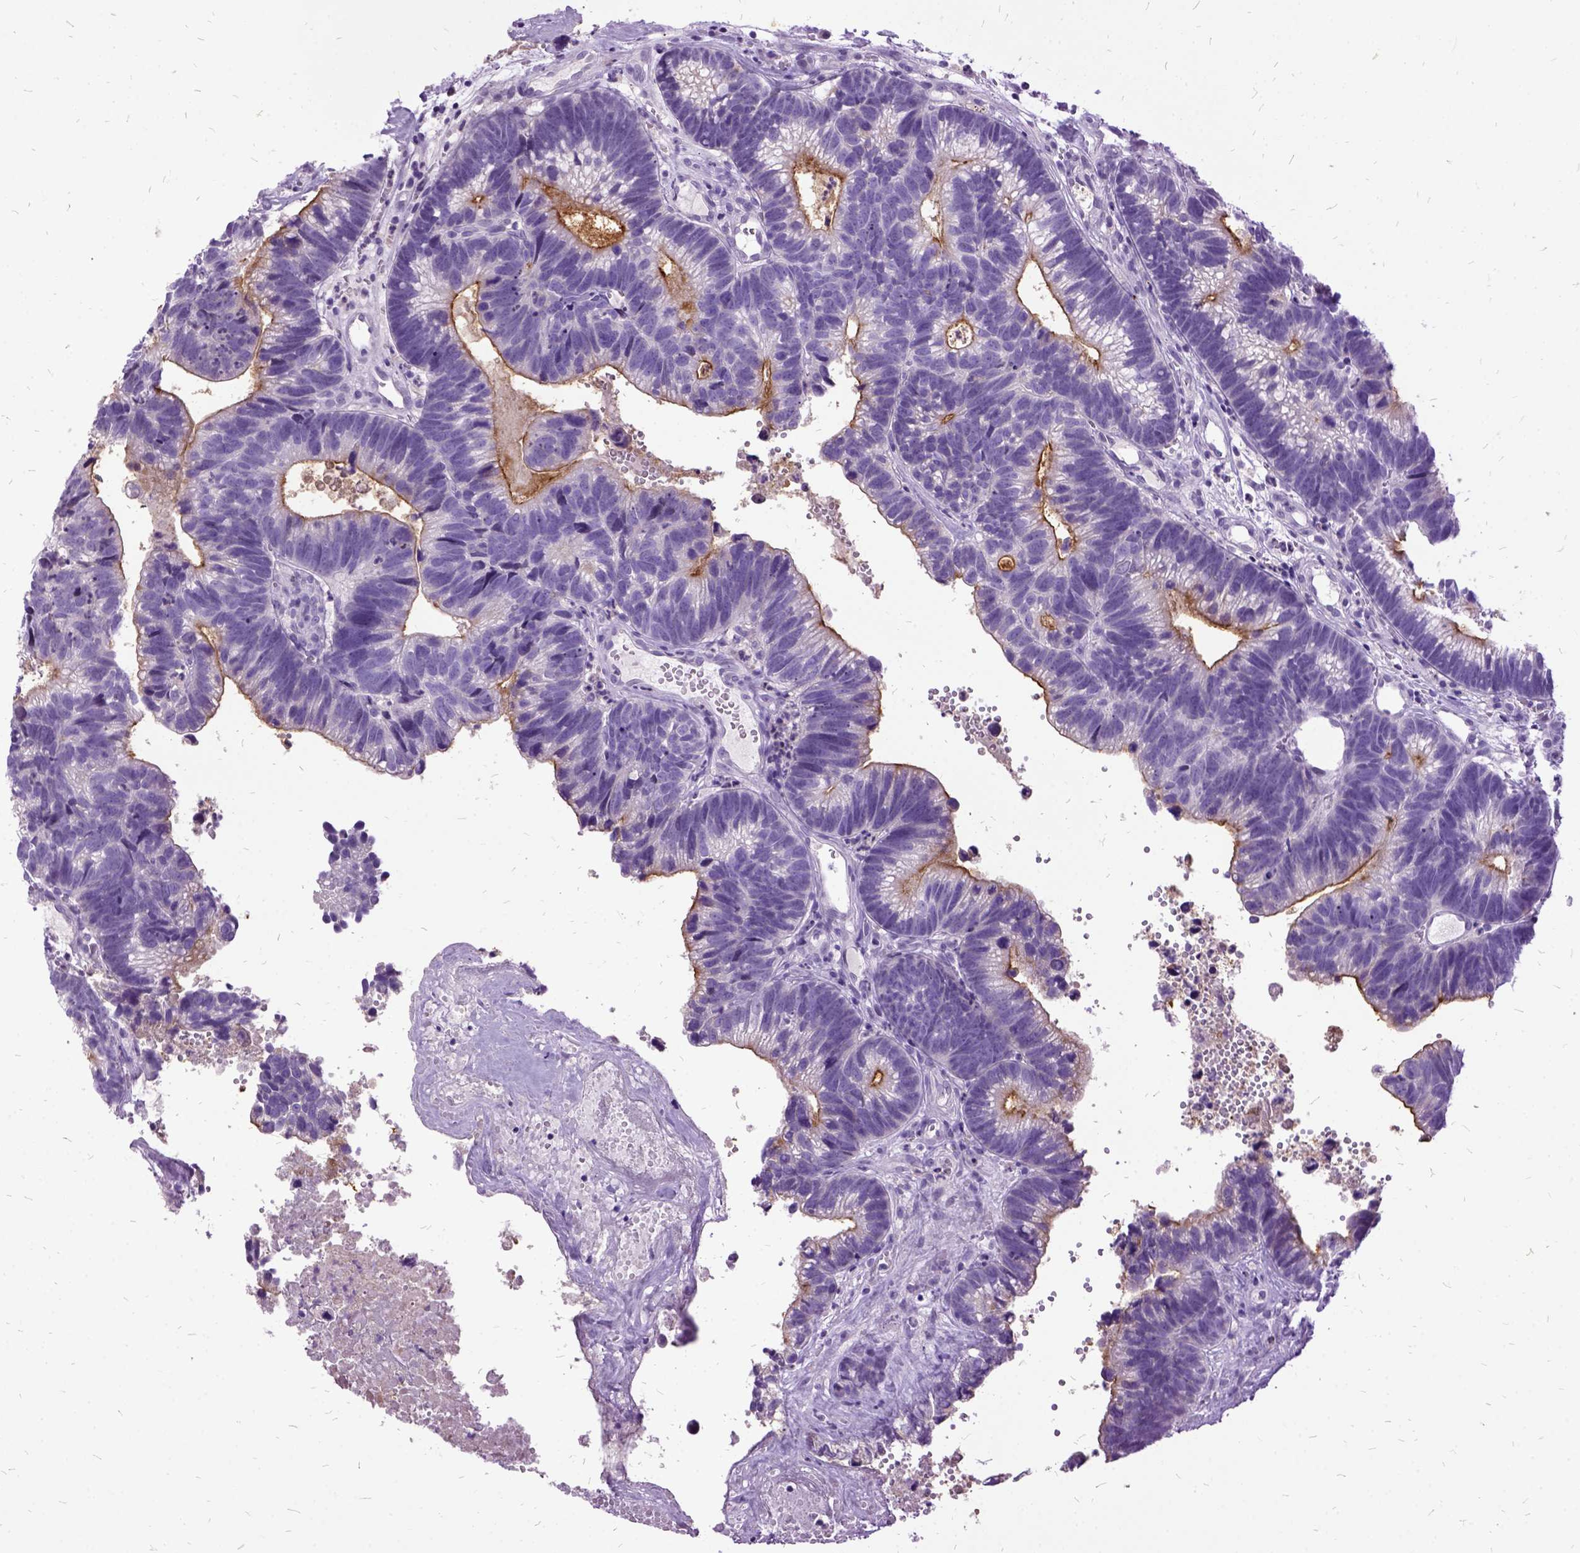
{"staining": {"intensity": "strong", "quantity": "25%-75%", "location": "cytoplasmic/membranous"}, "tissue": "head and neck cancer", "cell_type": "Tumor cells", "image_type": "cancer", "snomed": [{"axis": "morphology", "description": "Adenocarcinoma, NOS"}, {"axis": "topography", "description": "Head-Neck"}], "caption": "A brown stain labels strong cytoplasmic/membranous expression of a protein in human head and neck cancer tumor cells. The staining was performed using DAB (3,3'-diaminobenzidine) to visualize the protein expression in brown, while the nuclei were stained in blue with hematoxylin (Magnification: 20x).", "gene": "MME", "patient": {"sex": "male", "age": 62}}